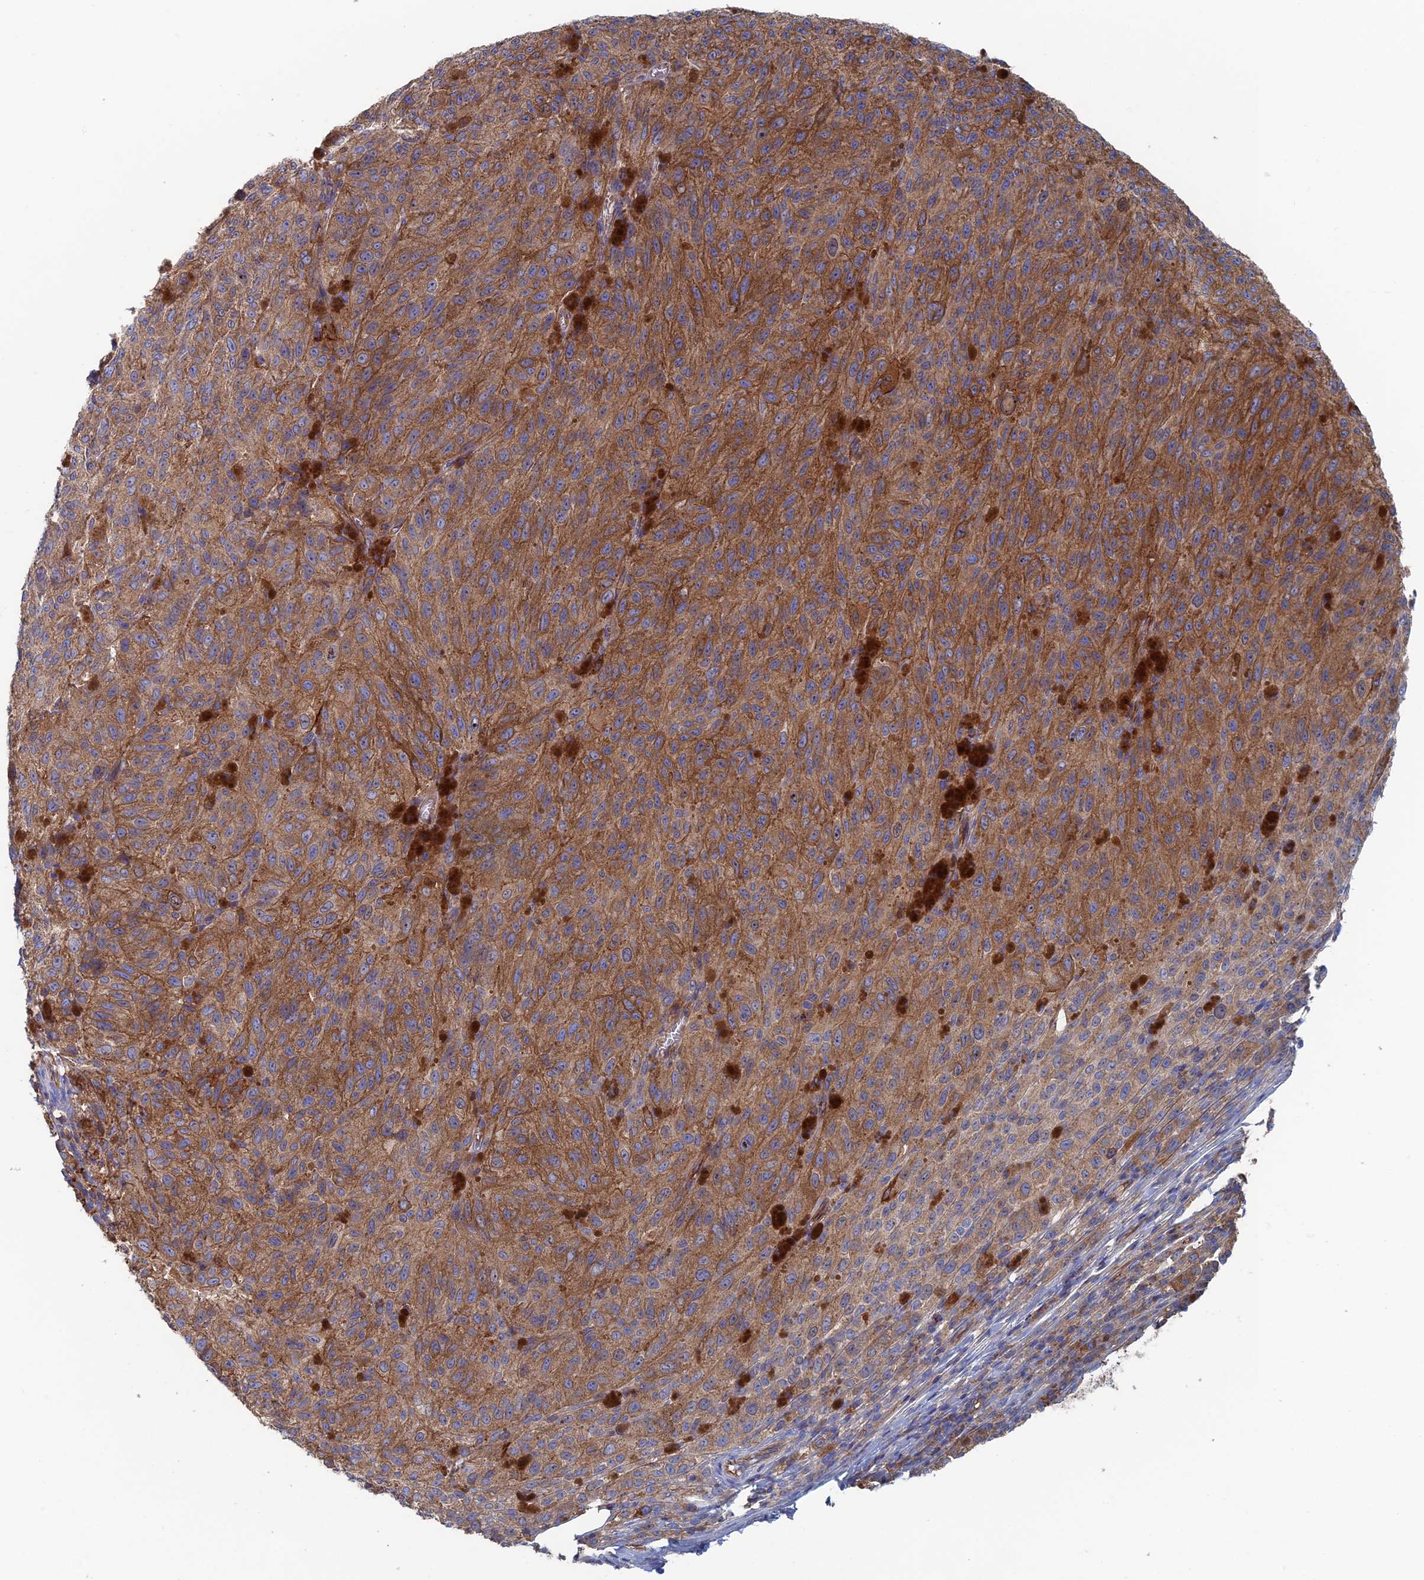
{"staining": {"intensity": "strong", "quantity": ">75%", "location": "cytoplasmic/membranous"}, "tissue": "melanoma", "cell_type": "Tumor cells", "image_type": "cancer", "snomed": [{"axis": "morphology", "description": "Malignant melanoma, NOS"}, {"axis": "topography", "description": "Skin"}], "caption": "There is high levels of strong cytoplasmic/membranous staining in tumor cells of malignant melanoma, as demonstrated by immunohistochemical staining (brown color).", "gene": "SNX11", "patient": {"sex": "female", "age": 52}}